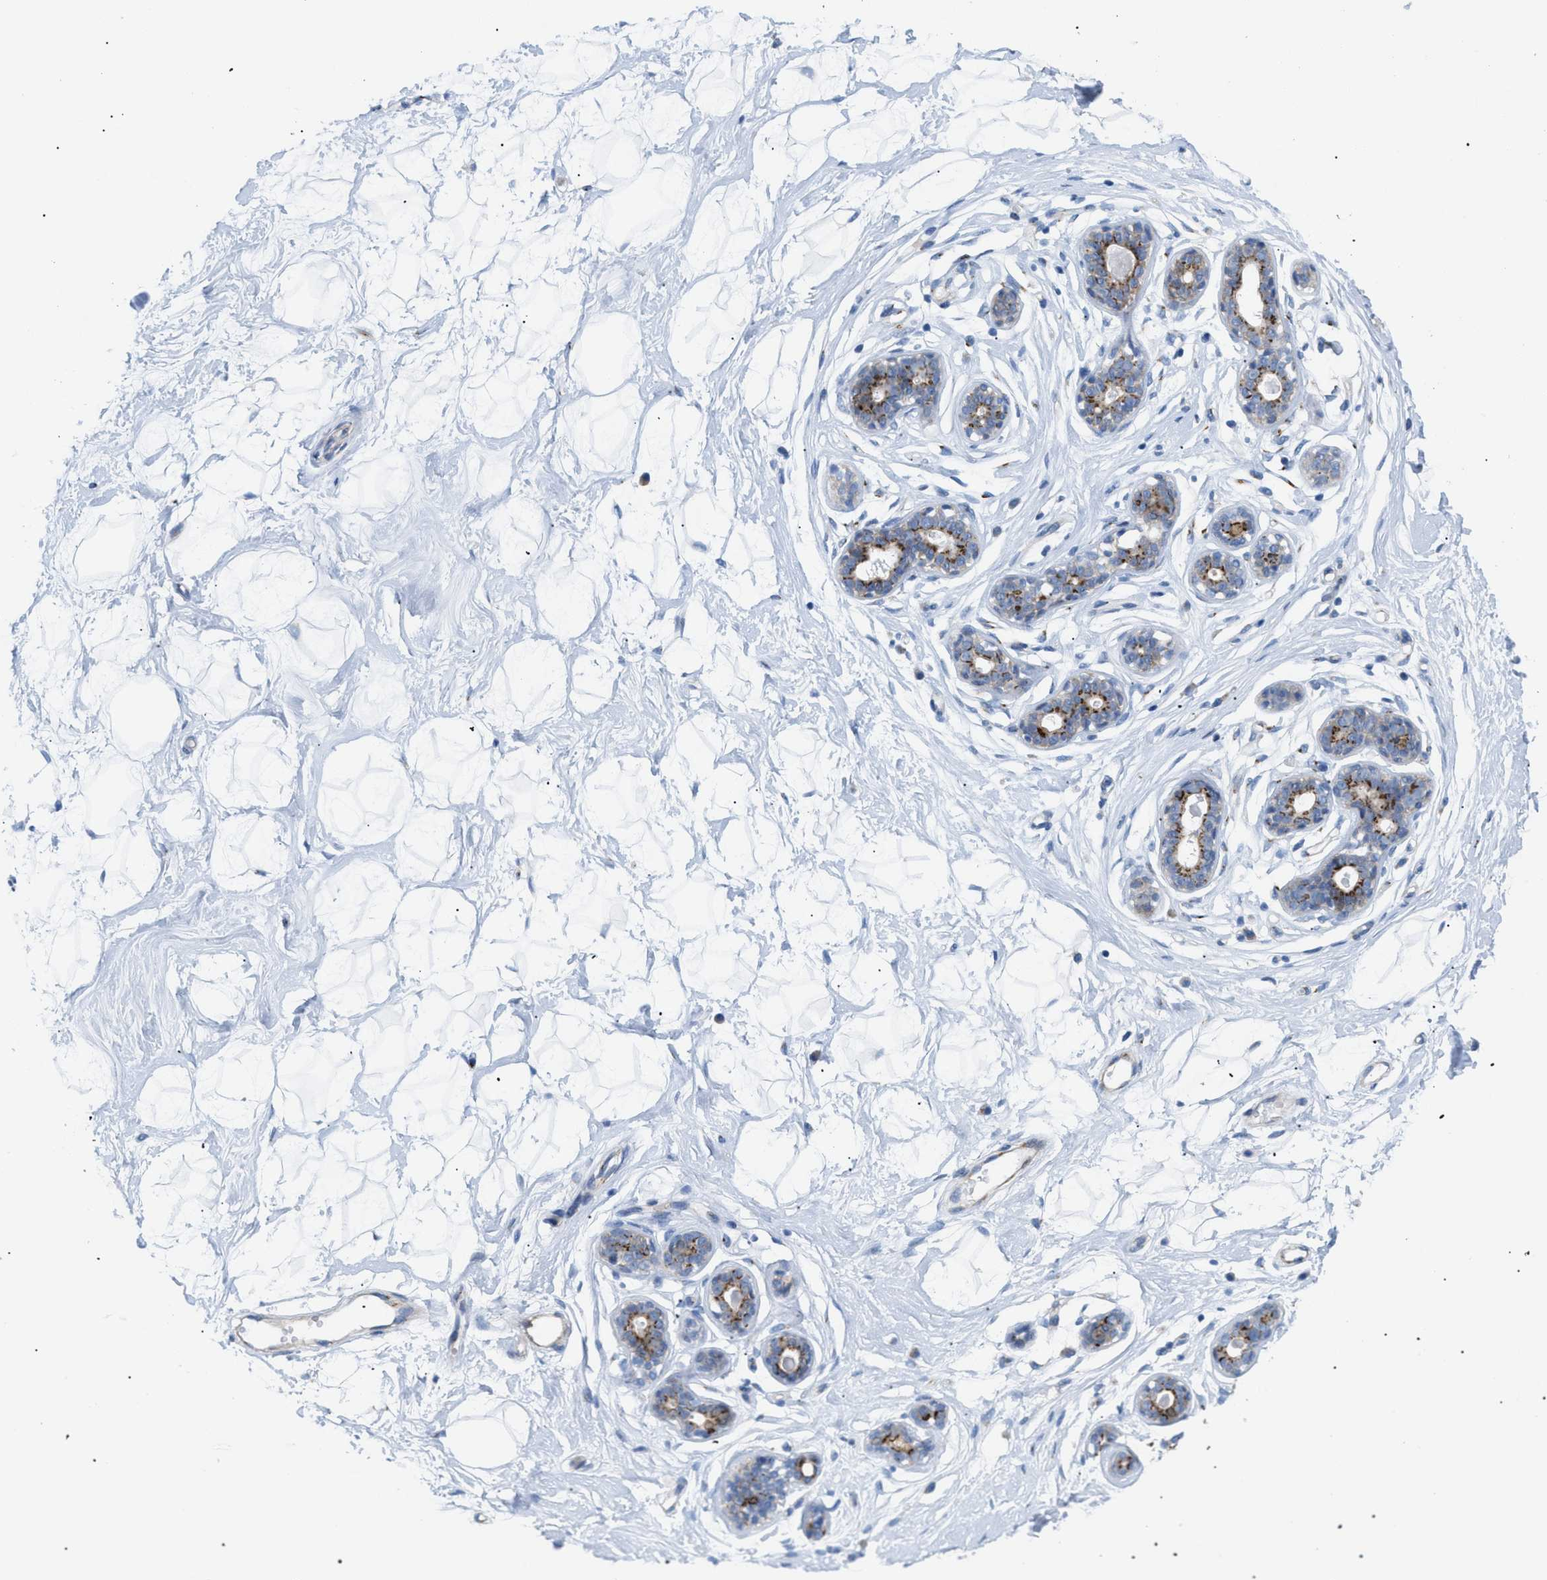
{"staining": {"intensity": "moderate", "quantity": ">75%", "location": "cytoplasmic/membranous"}, "tissue": "breast", "cell_type": "Adipocytes", "image_type": "normal", "snomed": [{"axis": "morphology", "description": "Normal tissue, NOS"}, {"axis": "topography", "description": "Breast"}], "caption": "The photomicrograph reveals immunohistochemical staining of normal breast. There is moderate cytoplasmic/membranous staining is seen in about >75% of adipocytes.", "gene": "TMEM17", "patient": {"sex": "female", "age": 23}}